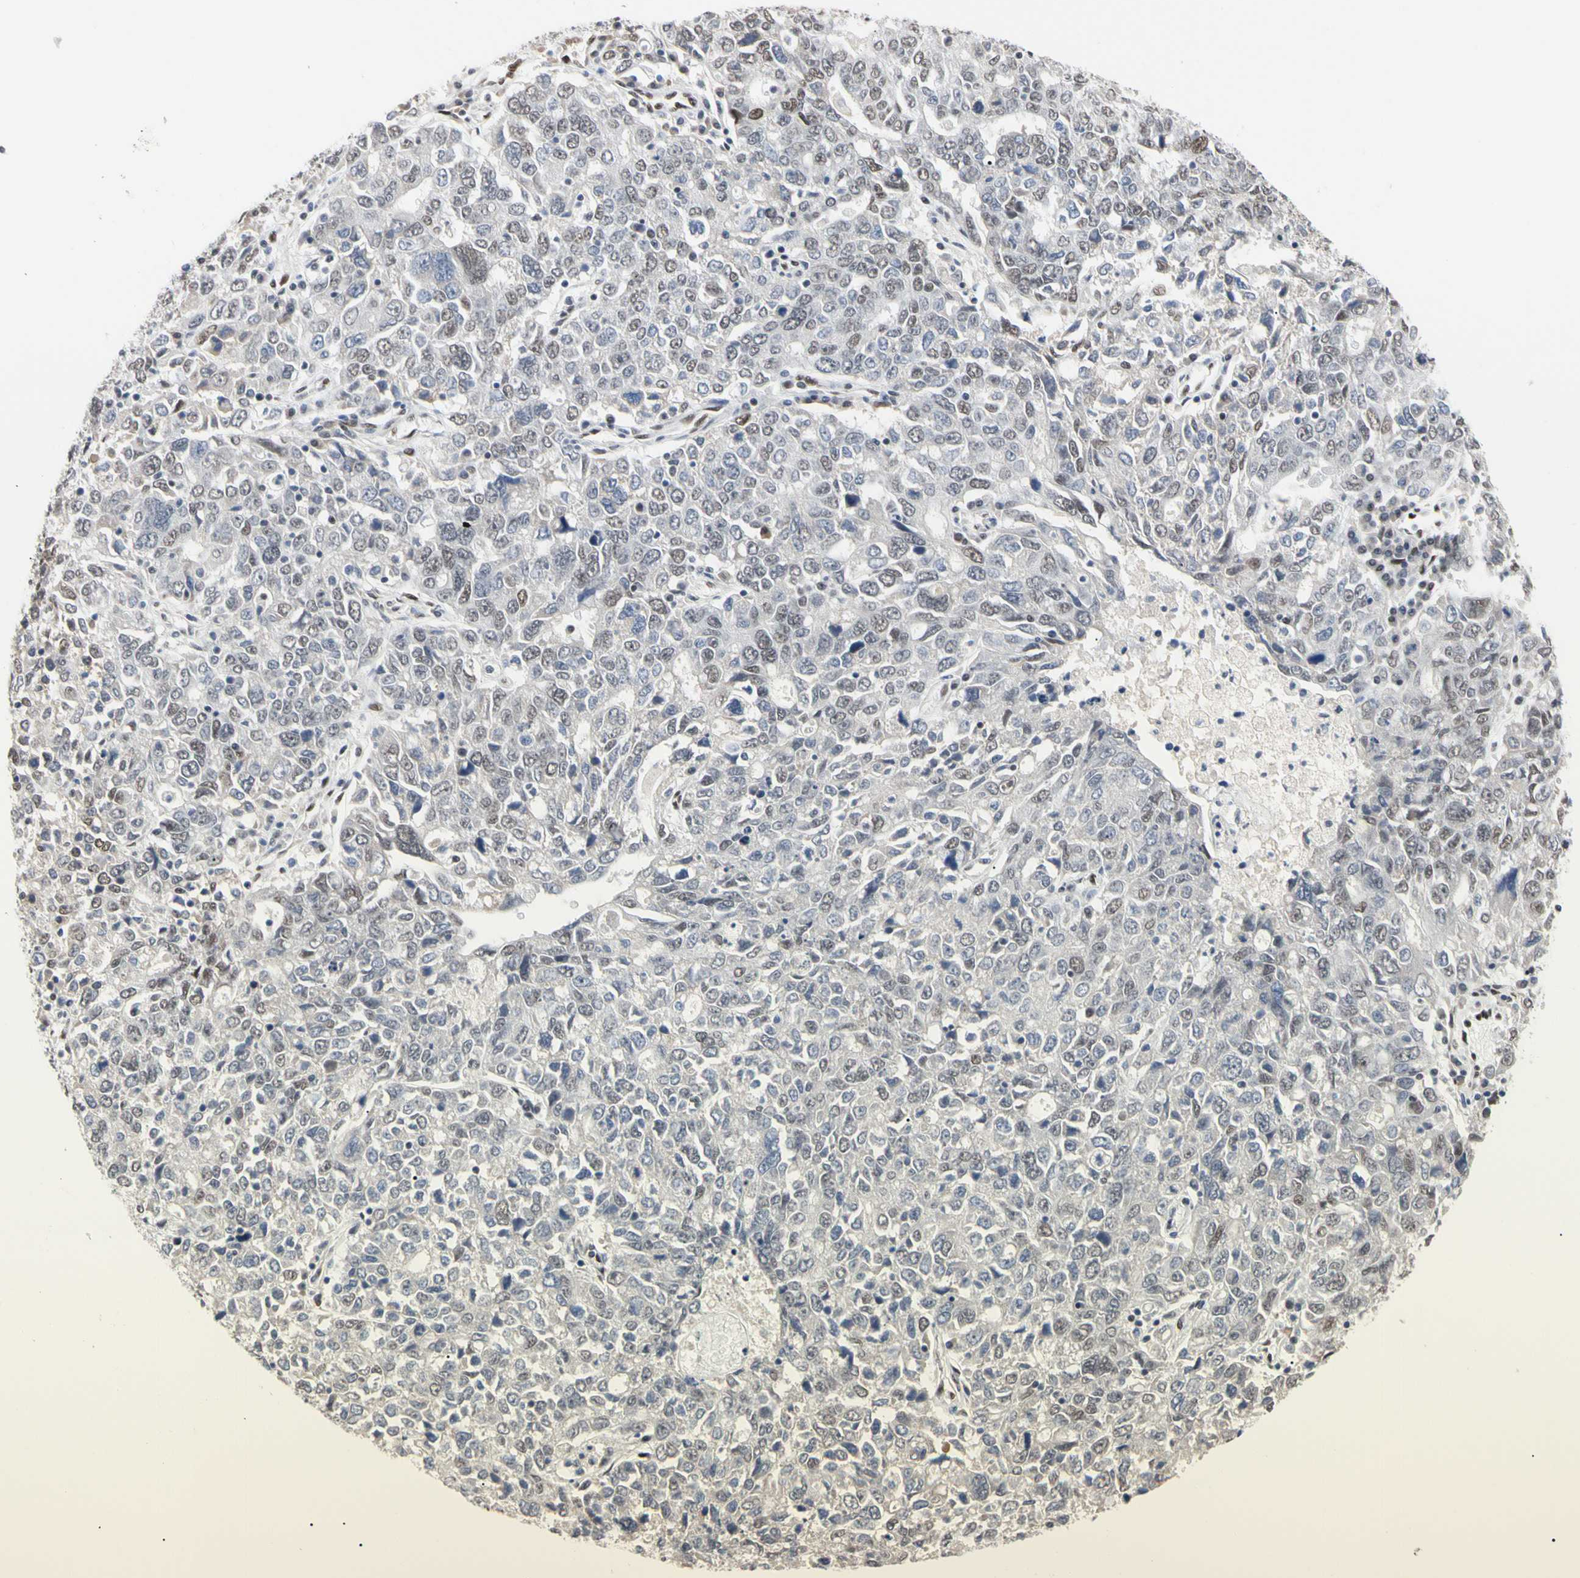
{"staining": {"intensity": "weak", "quantity": "25%-75%", "location": "nuclear"}, "tissue": "ovarian cancer", "cell_type": "Tumor cells", "image_type": "cancer", "snomed": [{"axis": "morphology", "description": "Carcinoma, endometroid"}, {"axis": "topography", "description": "Ovary"}], "caption": "Ovarian cancer (endometroid carcinoma) stained with DAB (3,3'-diaminobenzidine) IHC reveals low levels of weak nuclear staining in approximately 25%-75% of tumor cells. (Stains: DAB in brown, nuclei in blue, Microscopy: brightfield microscopy at high magnification).", "gene": "FAM98B", "patient": {"sex": "female", "age": 62}}